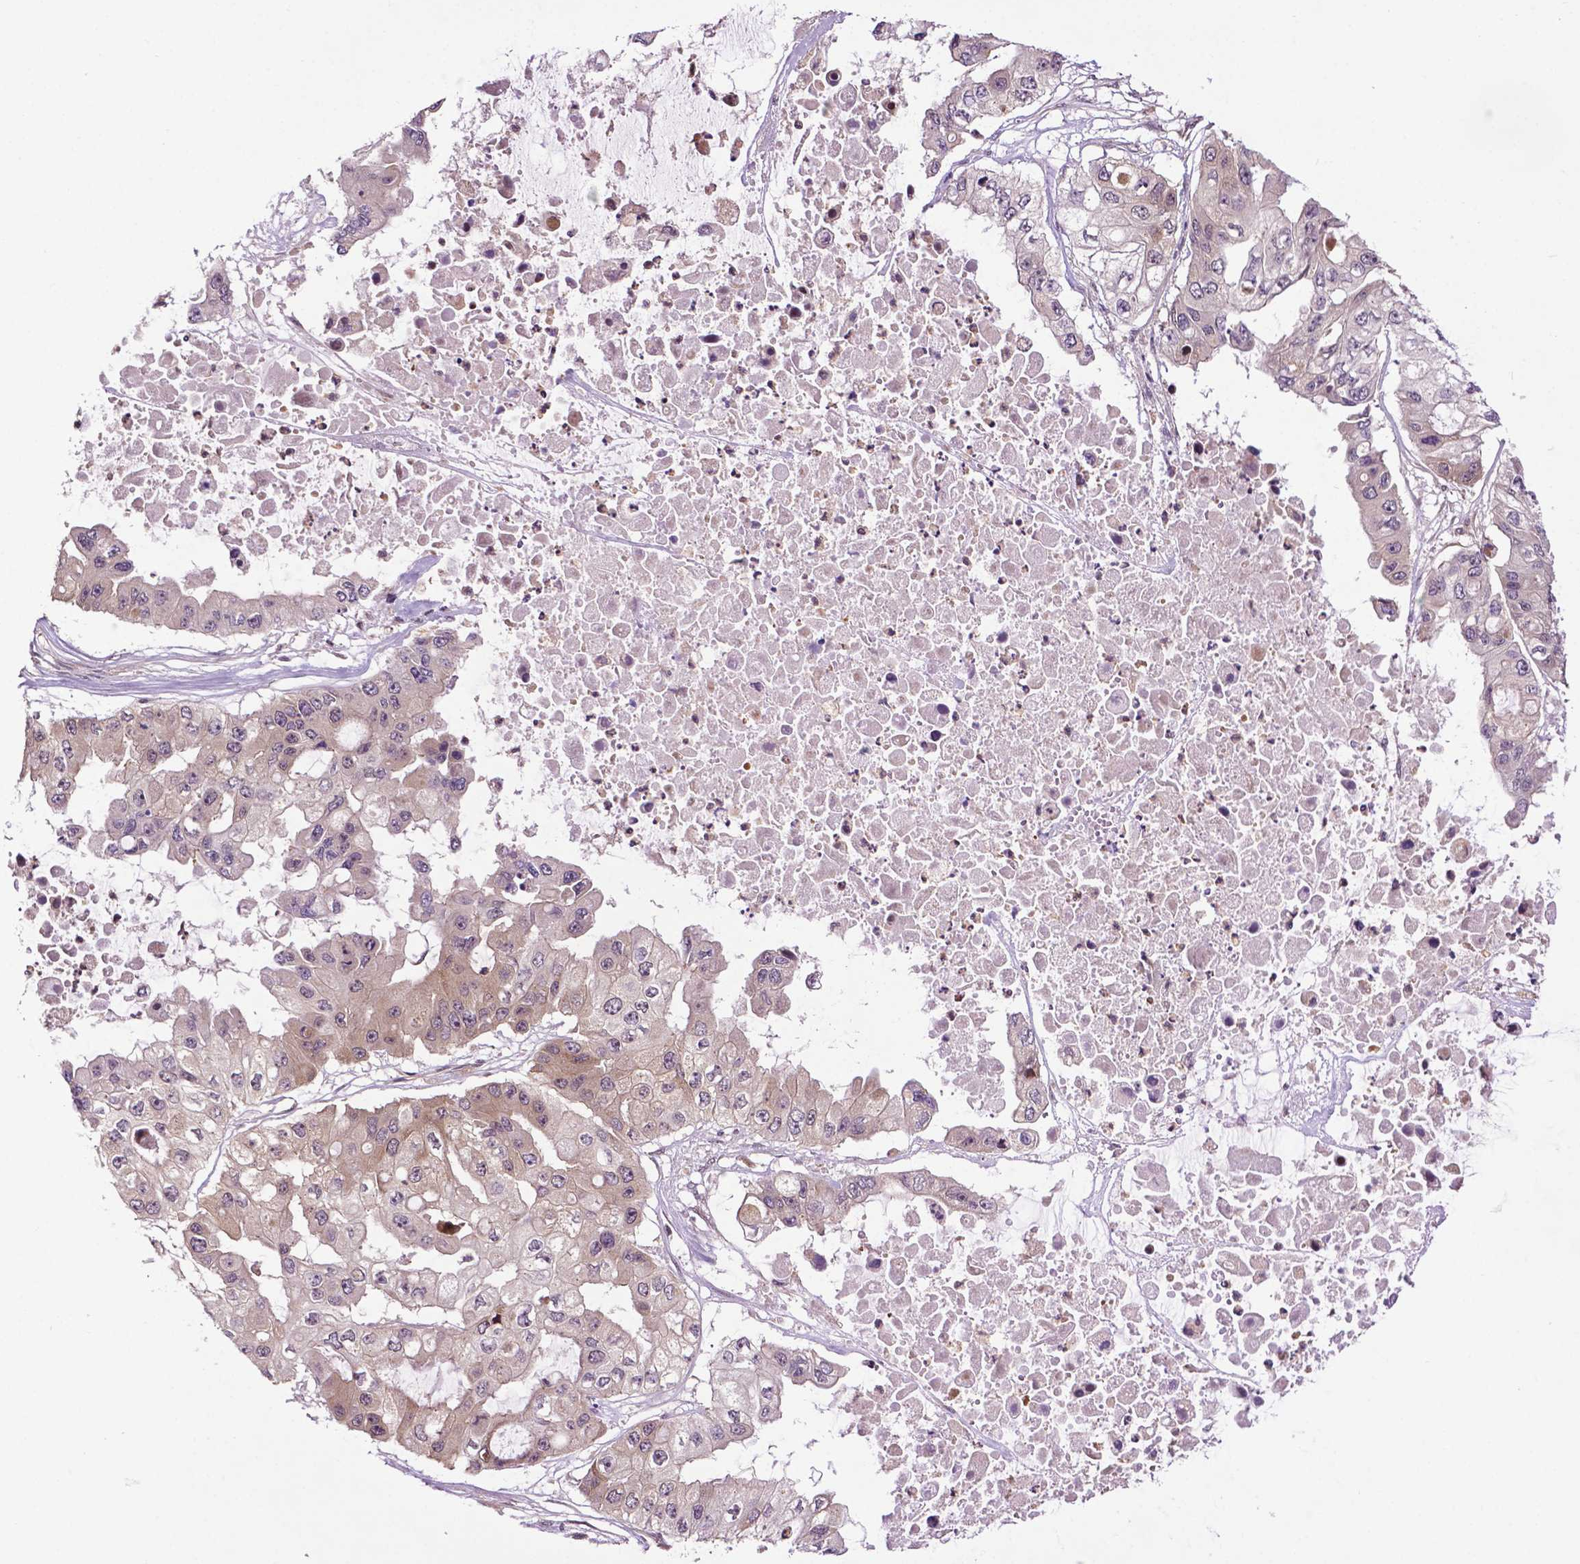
{"staining": {"intensity": "weak", "quantity": "<25%", "location": "cytoplasmic/membranous"}, "tissue": "ovarian cancer", "cell_type": "Tumor cells", "image_type": "cancer", "snomed": [{"axis": "morphology", "description": "Cystadenocarcinoma, serous, NOS"}, {"axis": "topography", "description": "Ovary"}], "caption": "IHC micrograph of human ovarian cancer (serous cystadenocarcinoma) stained for a protein (brown), which reveals no positivity in tumor cells. The staining was performed using DAB to visualize the protein expression in brown, while the nuclei were stained in blue with hematoxylin (Magnification: 20x).", "gene": "TMX2", "patient": {"sex": "female", "age": 56}}